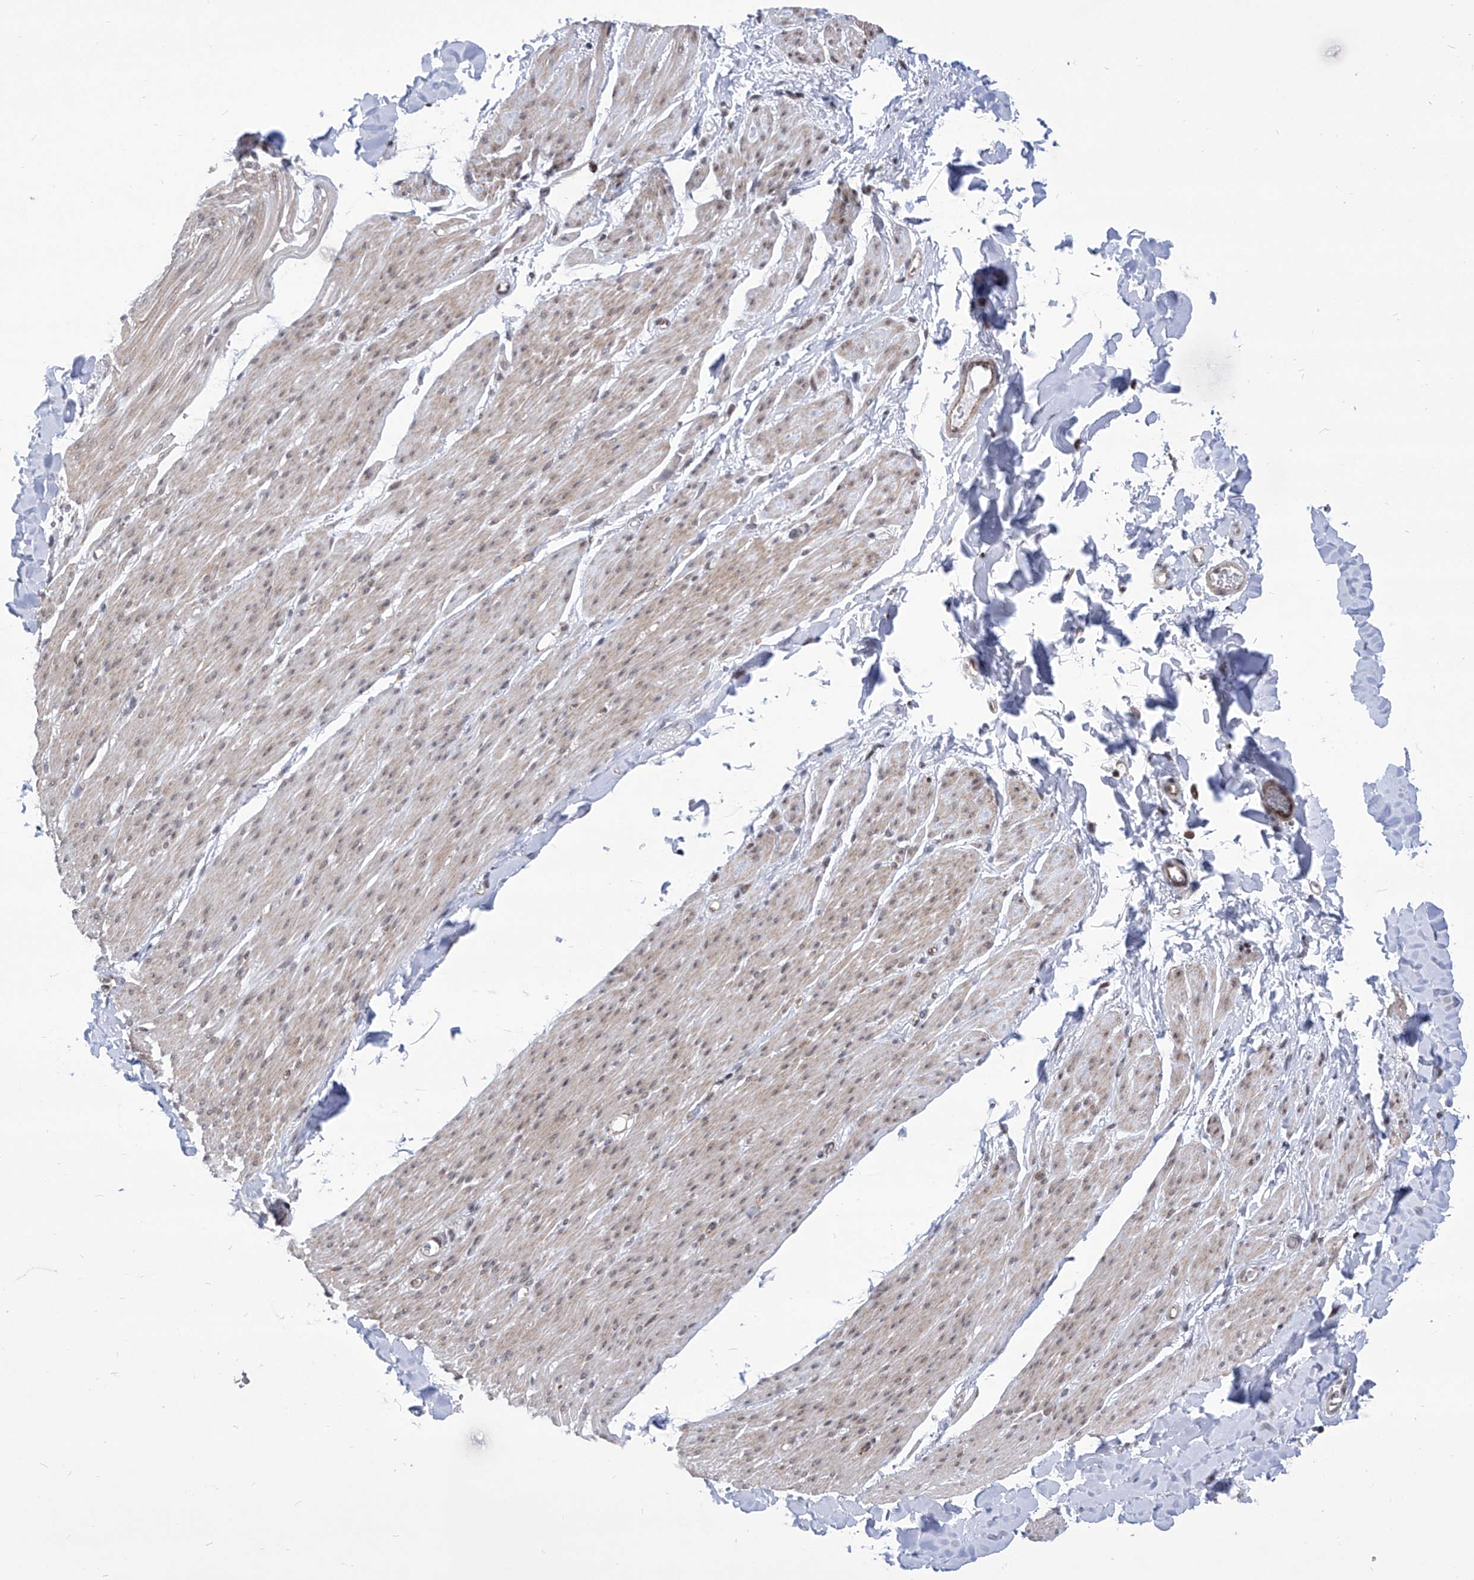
{"staining": {"intensity": "weak", "quantity": ">75%", "location": "cytoplasmic/membranous,nuclear"}, "tissue": "smooth muscle", "cell_type": "Smooth muscle cells", "image_type": "normal", "snomed": [{"axis": "morphology", "description": "Normal tissue, NOS"}, {"axis": "topography", "description": "Colon"}, {"axis": "topography", "description": "Peripheral nerve tissue"}], "caption": "This photomicrograph demonstrates benign smooth muscle stained with immunohistochemistry (IHC) to label a protein in brown. The cytoplasmic/membranous,nuclear of smooth muscle cells show weak positivity for the protein. Nuclei are counter-stained blue.", "gene": "CEP290", "patient": {"sex": "female", "age": 61}}